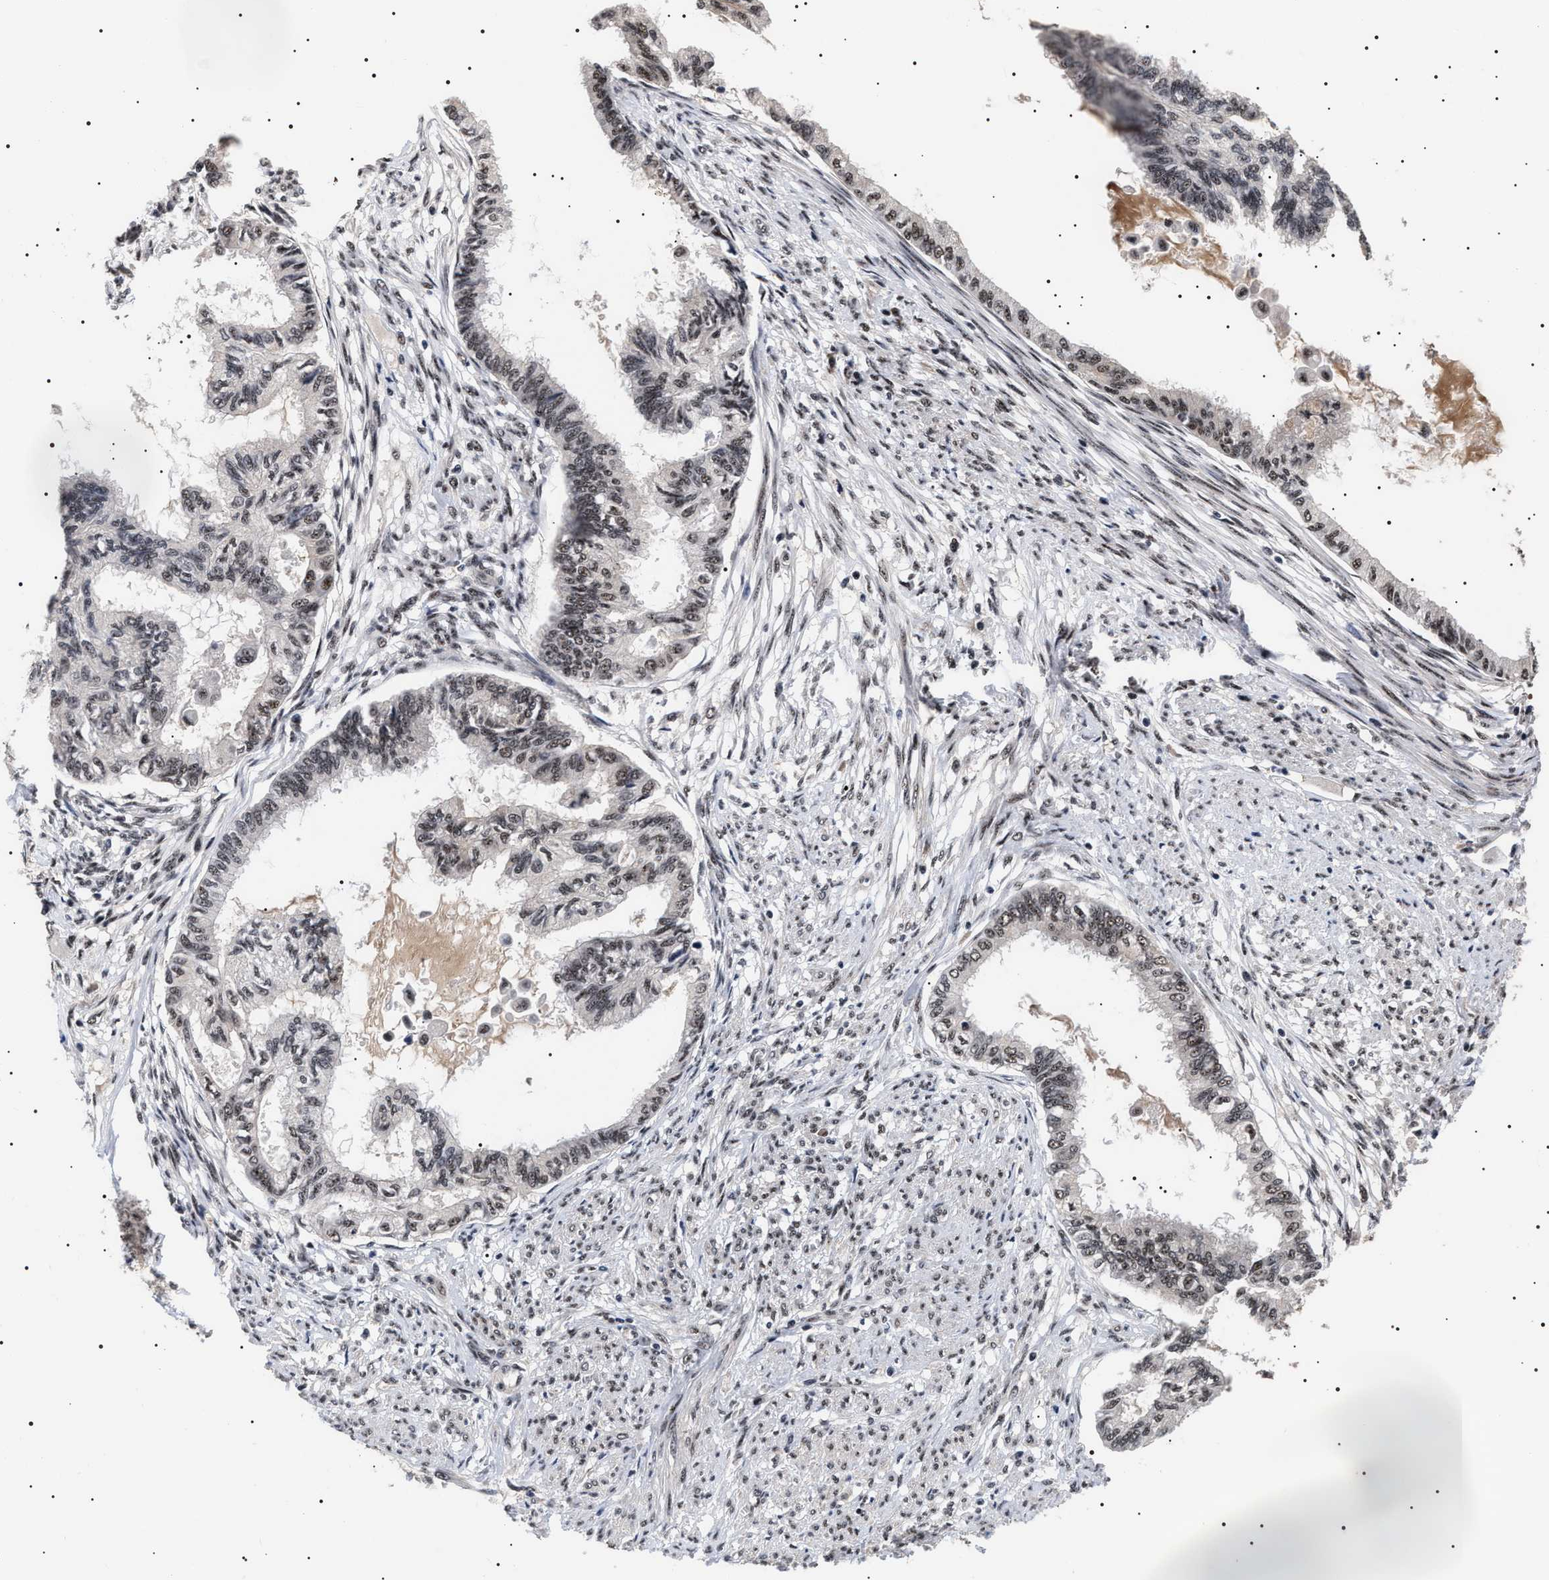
{"staining": {"intensity": "moderate", "quantity": "25%-75%", "location": "nuclear"}, "tissue": "cervical cancer", "cell_type": "Tumor cells", "image_type": "cancer", "snomed": [{"axis": "morphology", "description": "Normal tissue, NOS"}, {"axis": "morphology", "description": "Adenocarcinoma, NOS"}, {"axis": "topography", "description": "Cervix"}, {"axis": "topography", "description": "Endometrium"}], "caption": "Adenocarcinoma (cervical) stained with a brown dye exhibits moderate nuclear positive staining in about 25%-75% of tumor cells.", "gene": "CAAP1", "patient": {"sex": "female", "age": 86}}